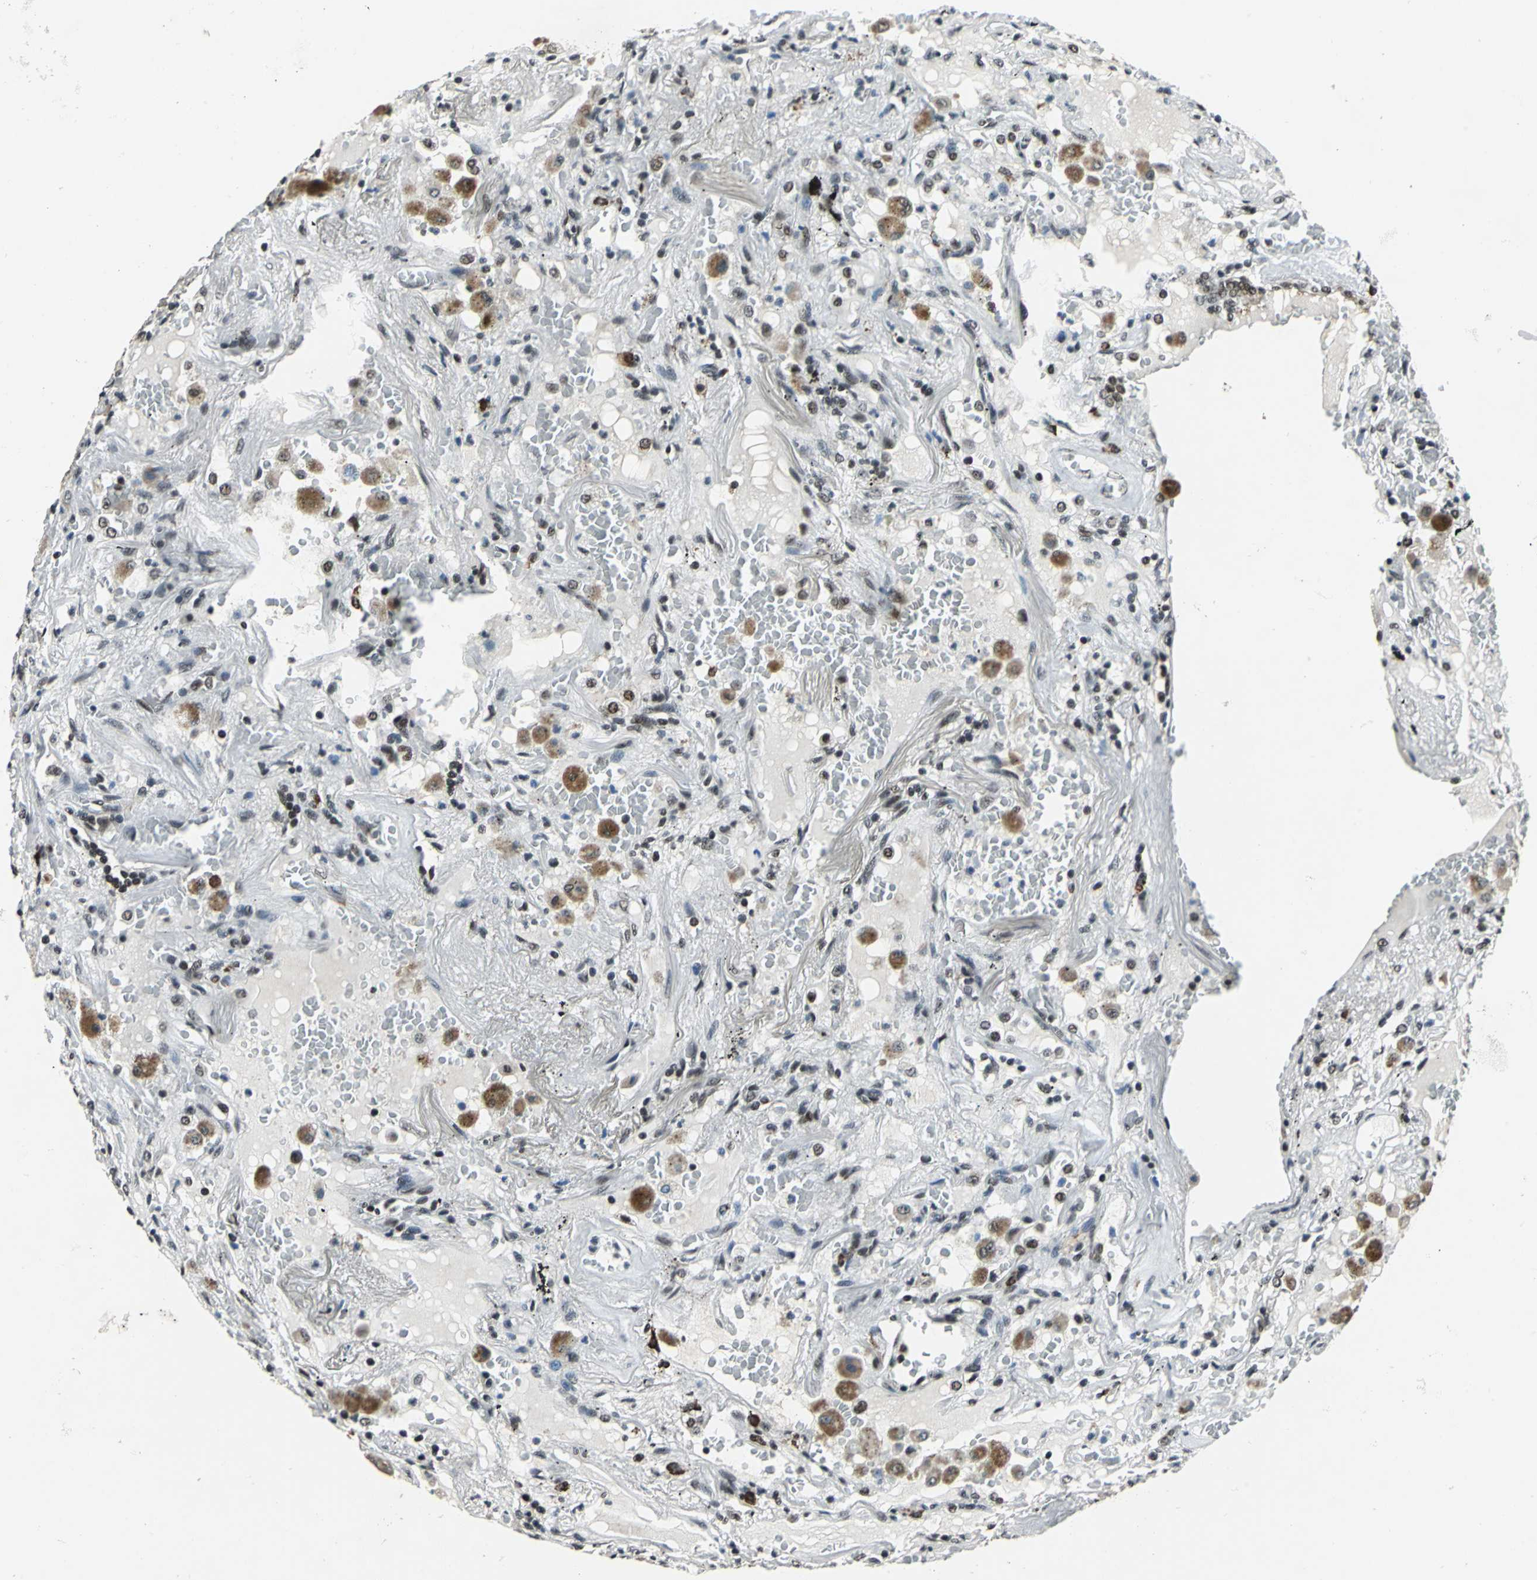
{"staining": {"intensity": "weak", "quantity": "<25%", "location": "nuclear"}, "tissue": "lung cancer", "cell_type": "Tumor cells", "image_type": "cancer", "snomed": [{"axis": "morphology", "description": "Squamous cell carcinoma, NOS"}, {"axis": "topography", "description": "Lung"}], "caption": "Immunohistochemistry (IHC) histopathology image of lung cancer (squamous cell carcinoma) stained for a protein (brown), which displays no expression in tumor cells.", "gene": "BCLAF1", "patient": {"sex": "male", "age": 57}}